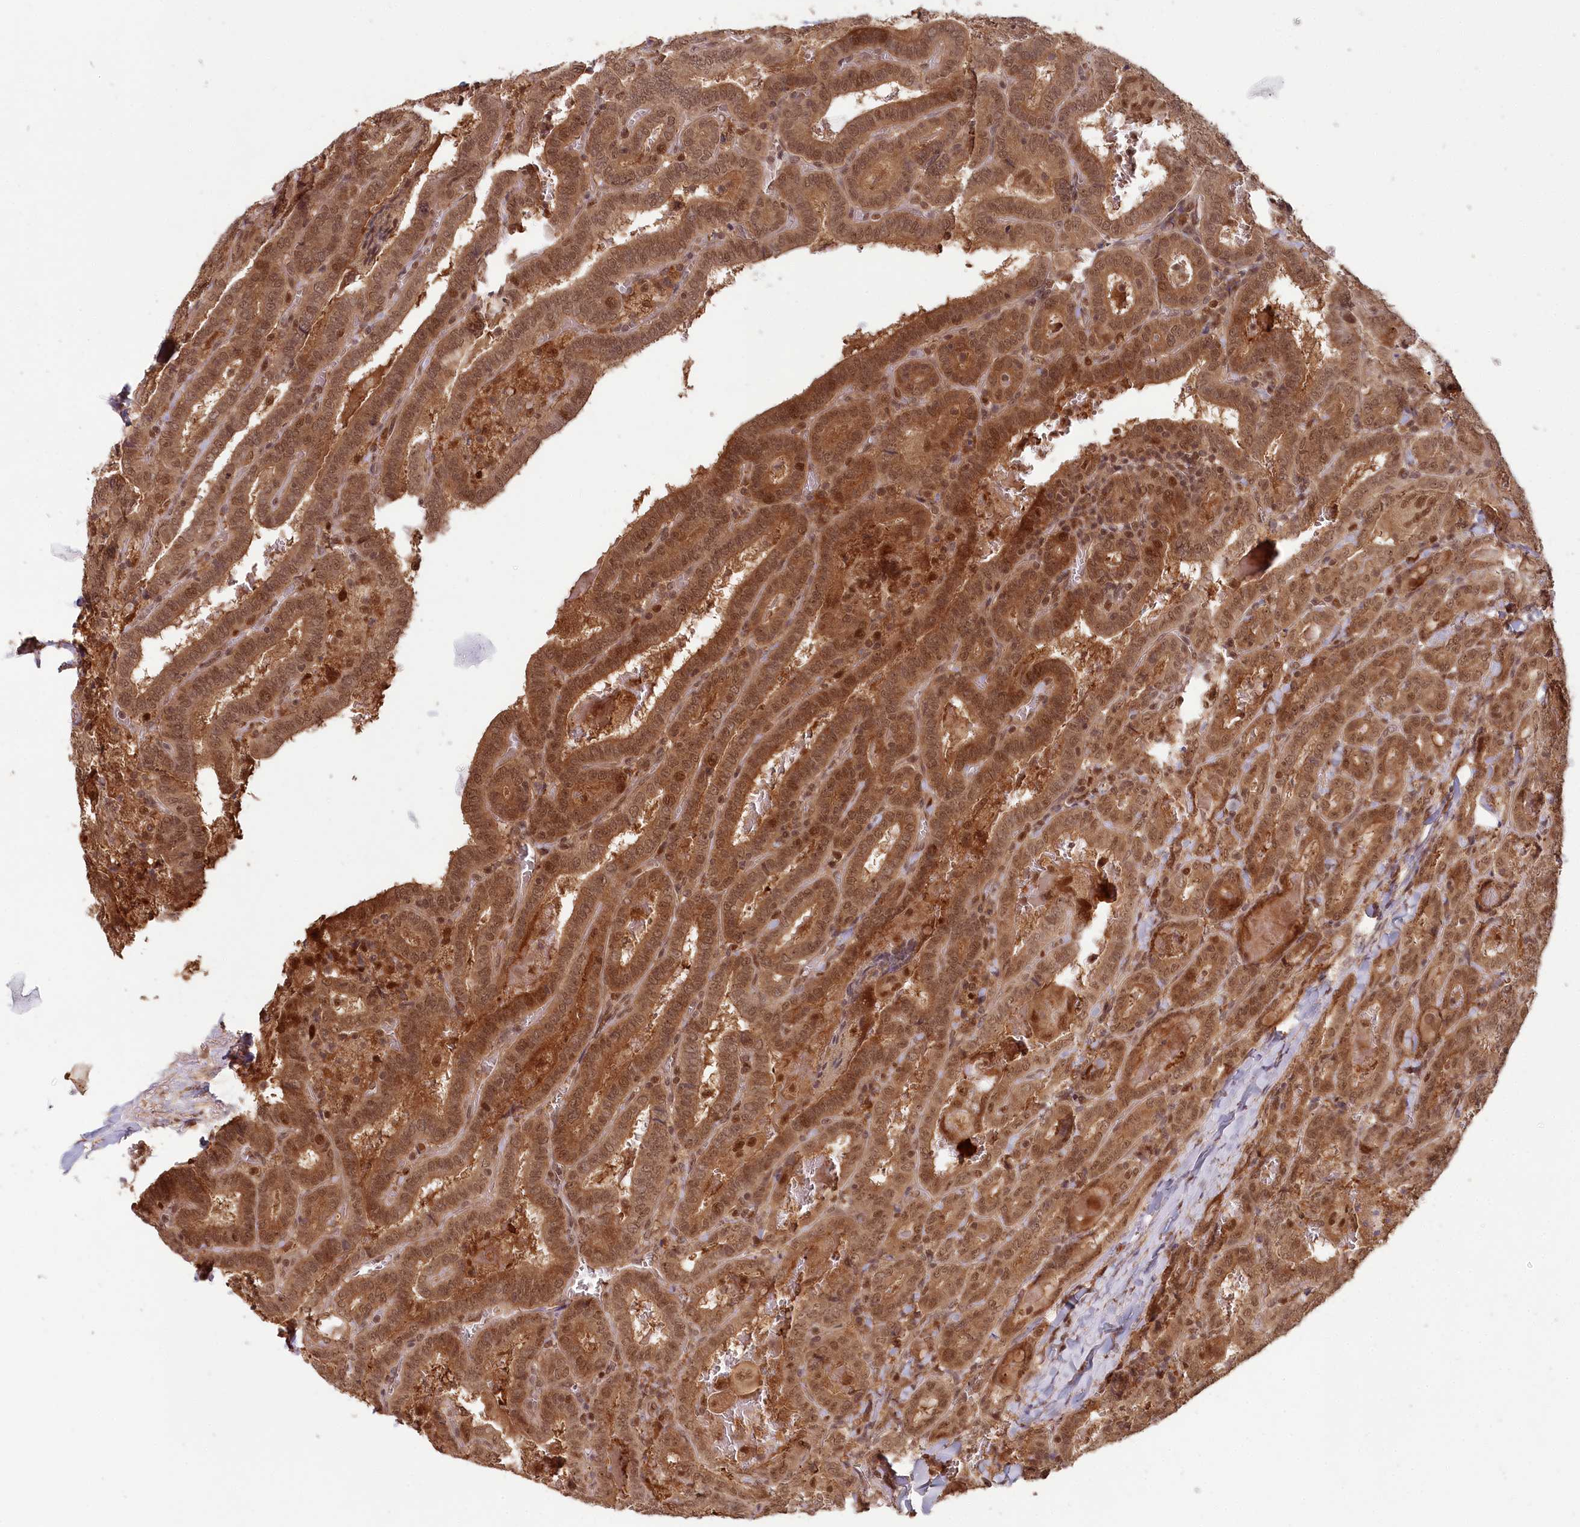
{"staining": {"intensity": "moderate", "quantity": ">75%", "location": "cytoplasmic/membranous,nuclear"}, "tissue": "thyroid cancer", "cell_type": "Tumor cells", "image_type": "cancer", "snomed": [{"axis": "morphology", "description": "Papillary adenocarcinoma, NOS"}, {"axis": "topography", "description": "Thyroid gland"}], "caption": "Tumor cells show medium levels of moderate cytoplasmic/membranous and nuclear positivity in about >75% of cells in thyroid cancer (papillary adenocarcinoma).", "gene": "WAPL", "patient": {"sex": "female", "age": 72}}